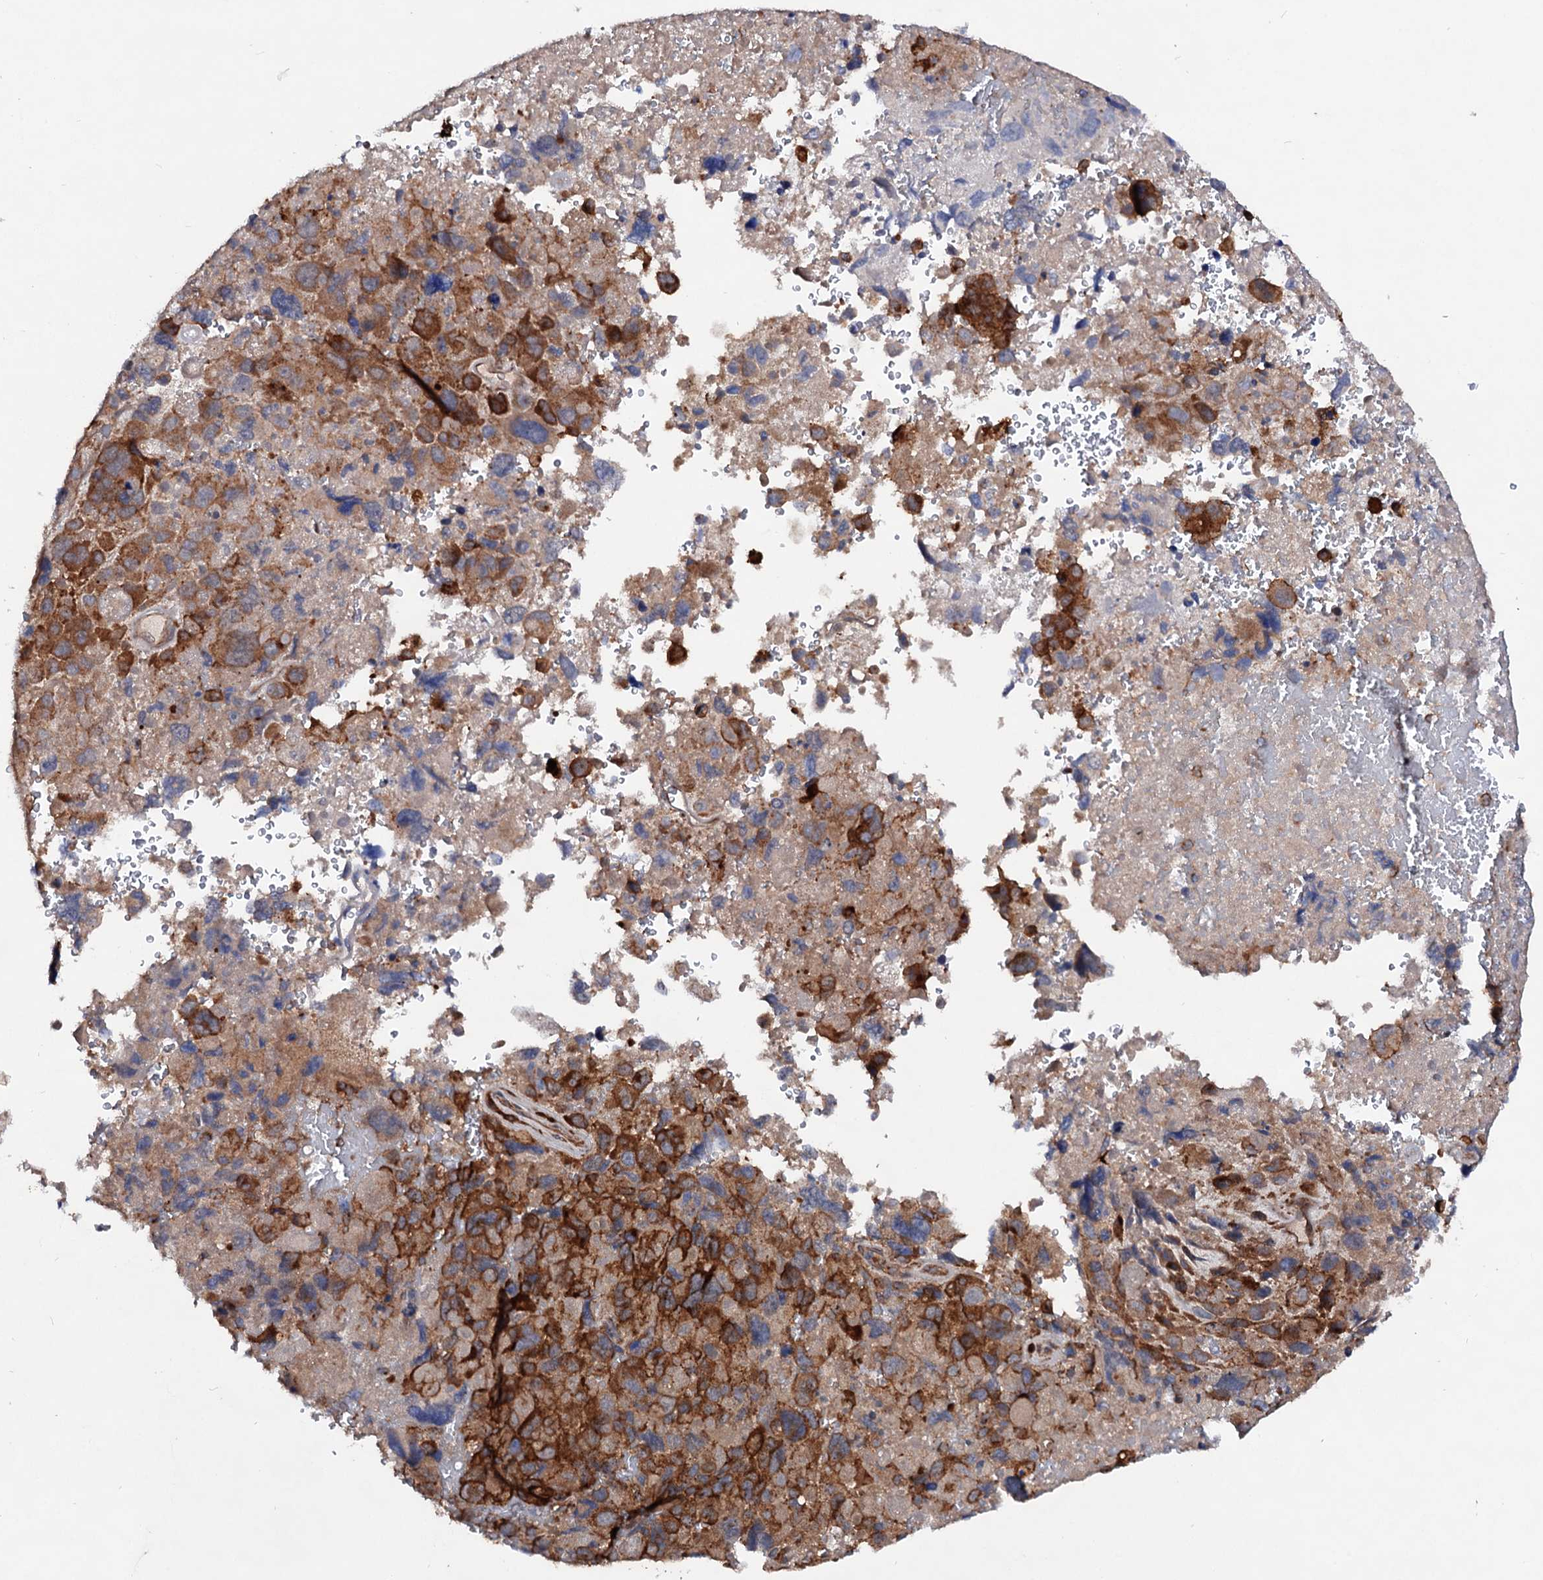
{"staining": {"intensity": "moderate", "quantity": "<25%", "location": "cytoplasmic/membranous"}, "tissue": "melanoma", "cell_type": "Tumor cells", "image_type": "cancer", "snomed": [{"axis": "morphology", "description": "Malignant melanoma, Metastatic site"}, {"axis": "topography", "description": "Brain"}], "caption": "Protein staining by IHC demonstrates moderate cytoplasmic/membranous expression in approximately <25% of tumor cells in malignant melanoma (metastatic site). Nuclei are stained in blue.", "gene": "VPS29", "patient": {"sex": "female", "age": 53}}